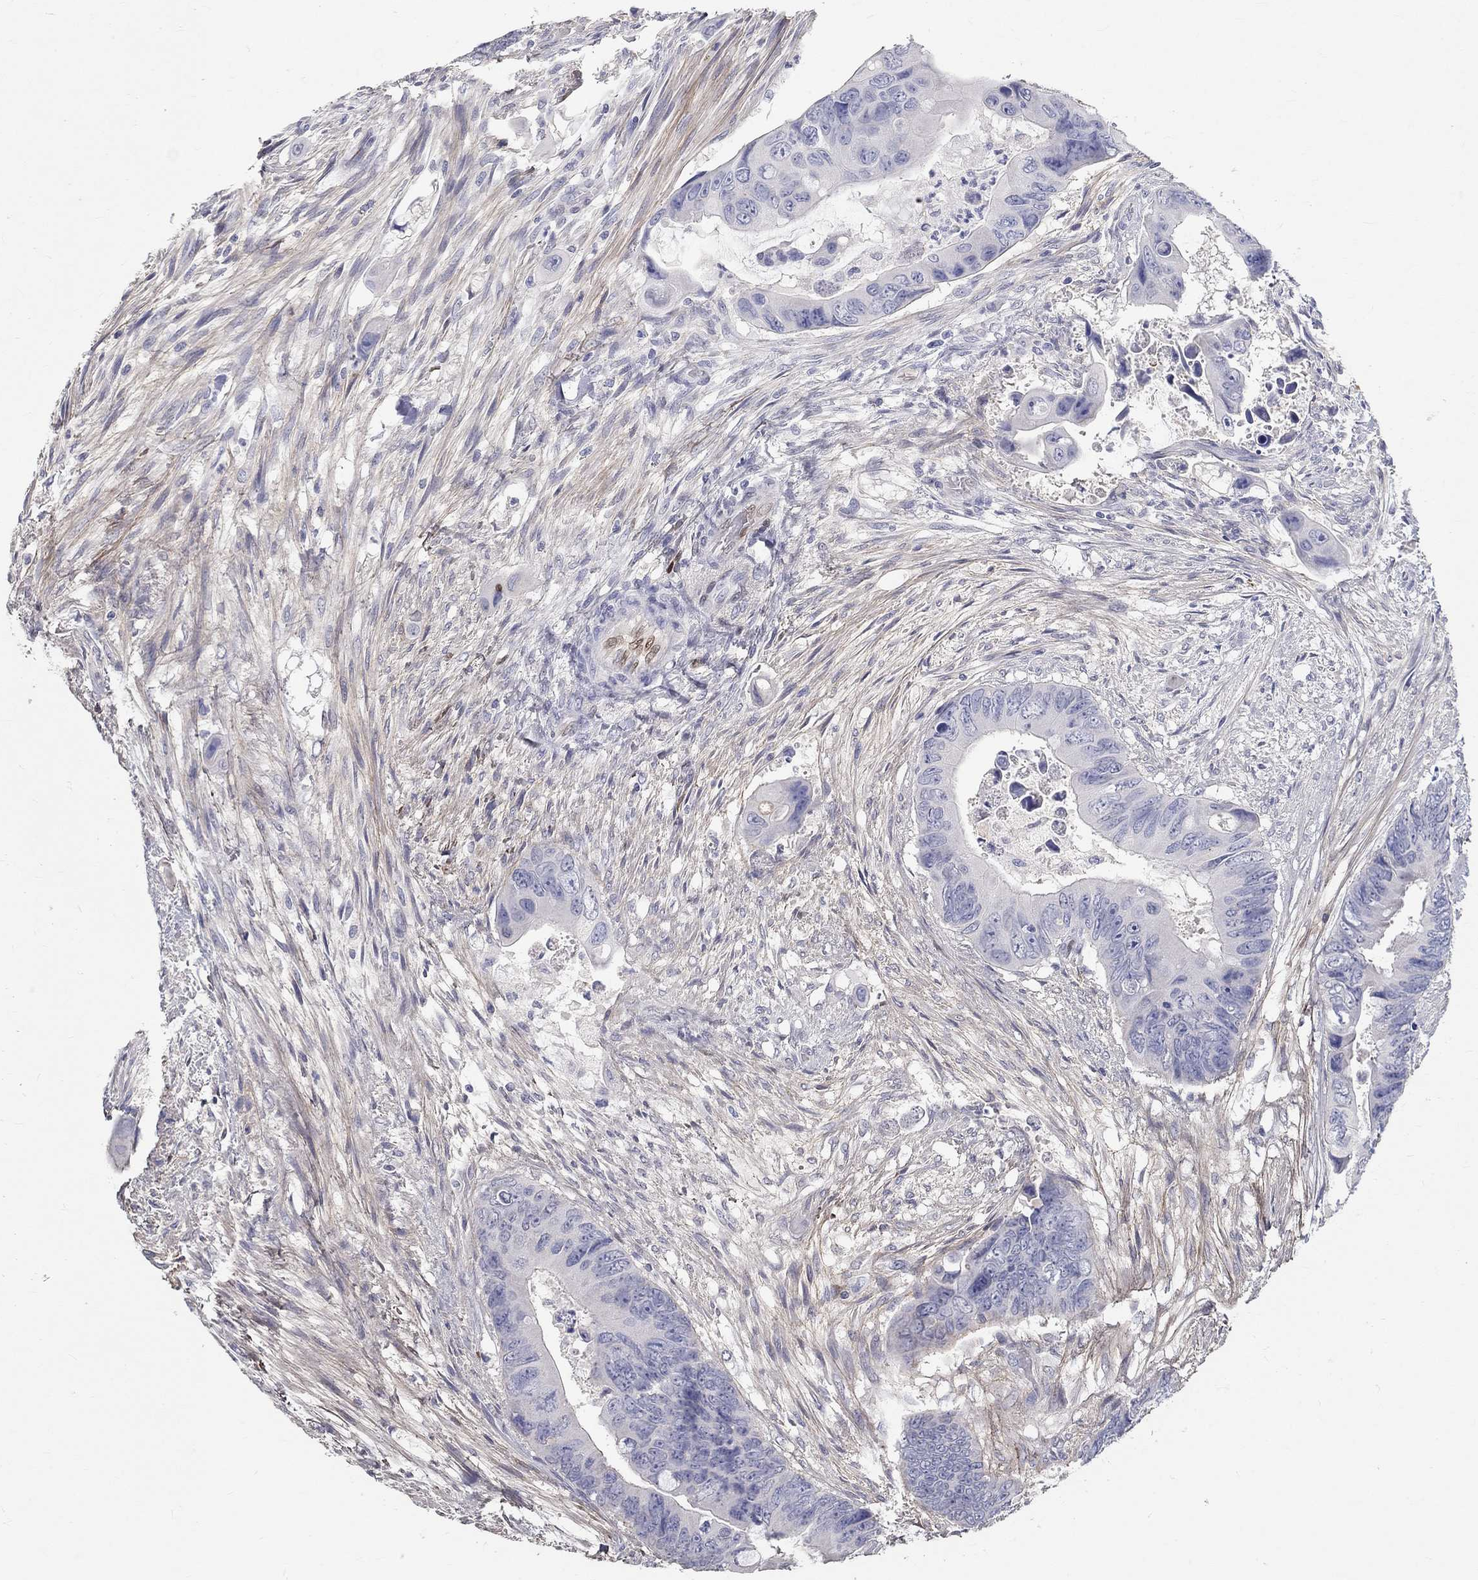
{"staining": {"intensity": "negative", "quantity": "none", "location": "none"}, "tissue": "colorectal cancer", "cell_type": "Tumor cells", "image_type": "cancer", "snomed": [{"axis": "morphology", "description": "Adenocarcinoma, NOS"}, {"axis": "topography", "description": "Rectum"}], "caption": "Adenocarcinoma (colorectal) was stained to show a protein in brown. There is no significant staining in tumor cells.", "gene": "FGF2", "patient": {"sex": "male", "age": 63}}